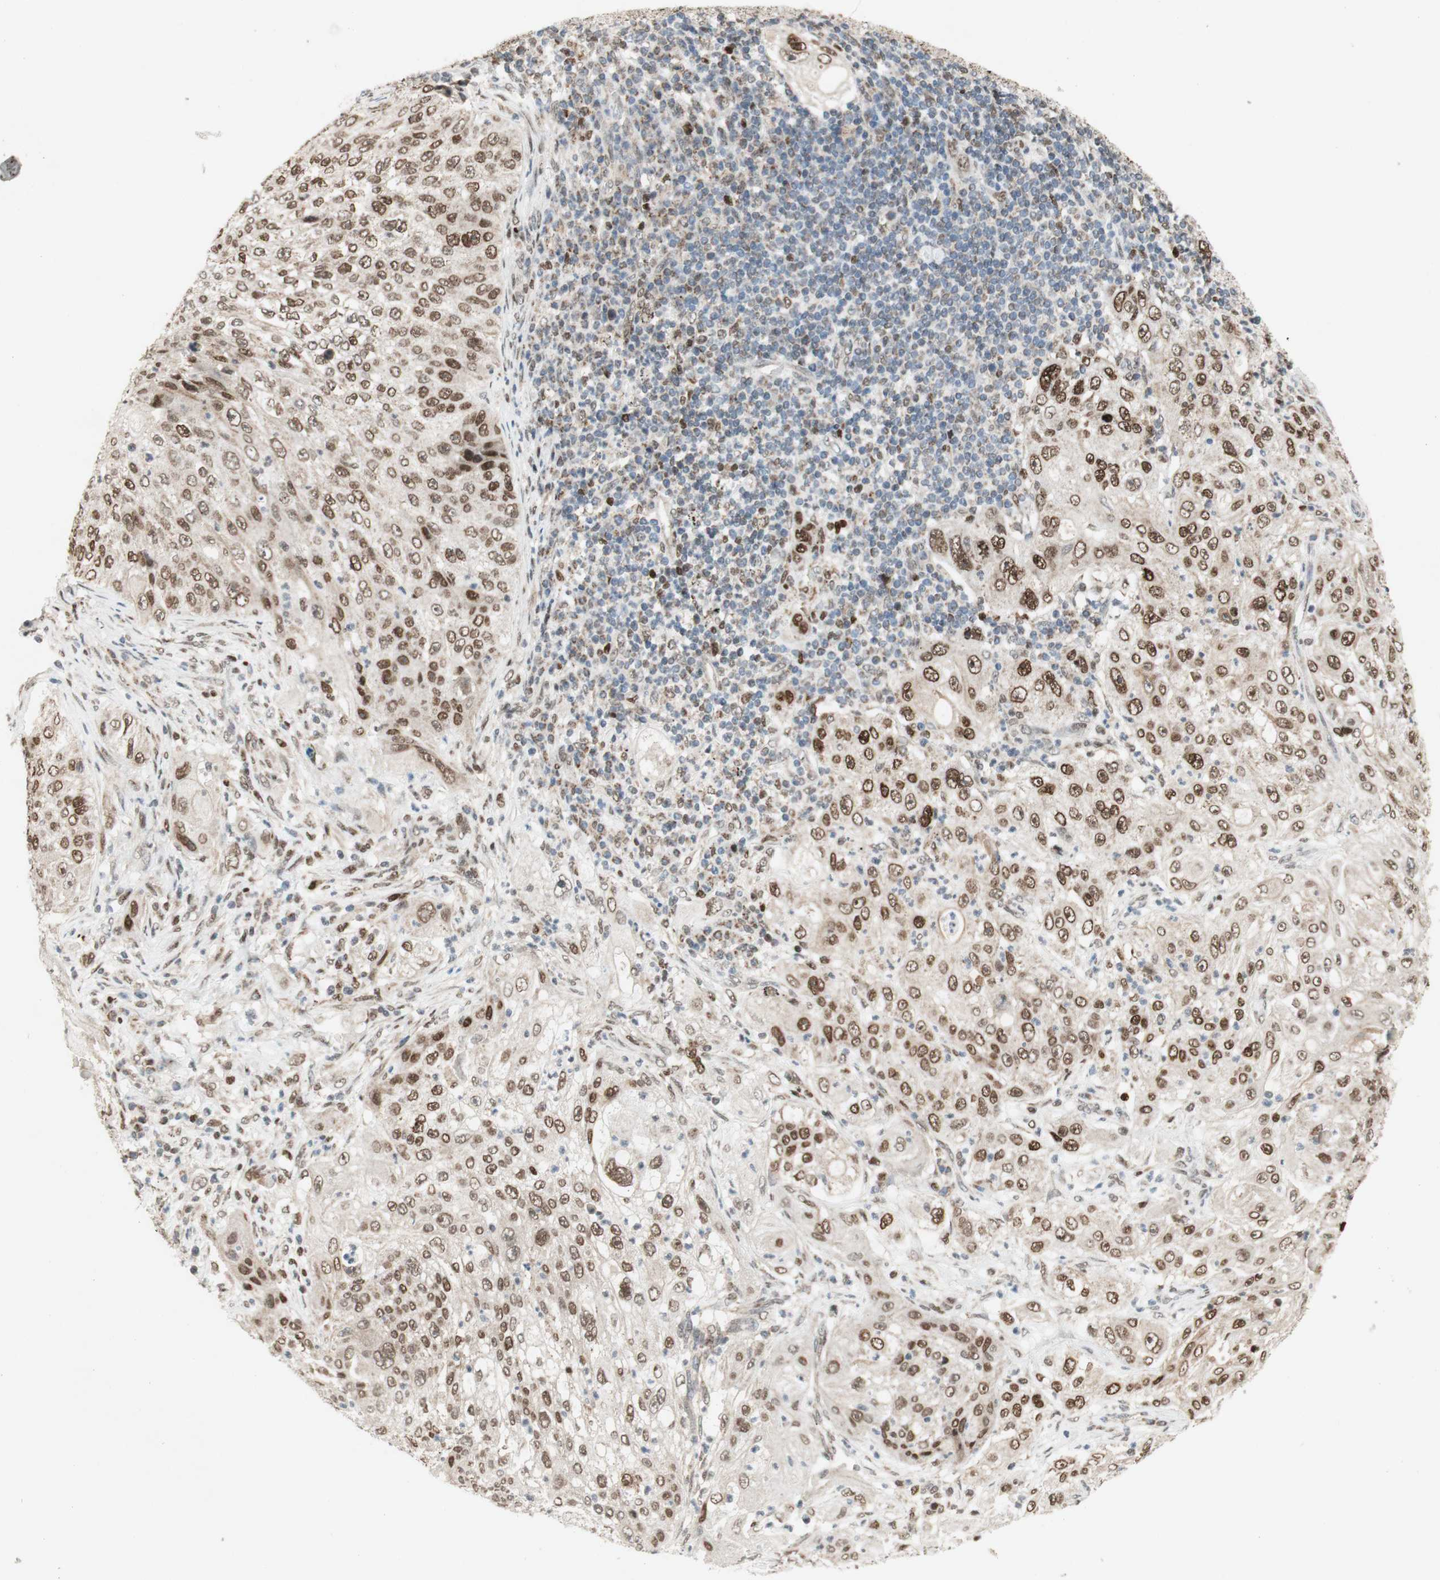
{"staining": {"intensity": "strong", "quantity": "<25%", "location": "nuclear"}, "tissue": "lung cancer", "cell_type": "Tumor cells", "image_type": "cancer", "snomed": [{"axis": "morphology", "description": "Inflammation, NOS"}, {"axis": "morphology", "description": "Squamous cell carcinoma, NOS"}, {"axis": "topography", "description": "Lymph node"}, {"axis": "topography", "description": "Soft tissue"}, {"axis": "topography", "description": "Lung"}], "caption": "Immunohistochemical staining of human lung cancer reveals strong nuclear protein positivity in approximately <25% of tumor cells.", "gene": "DNMT3A", "patient": {"sex": "male", "age": 66}}